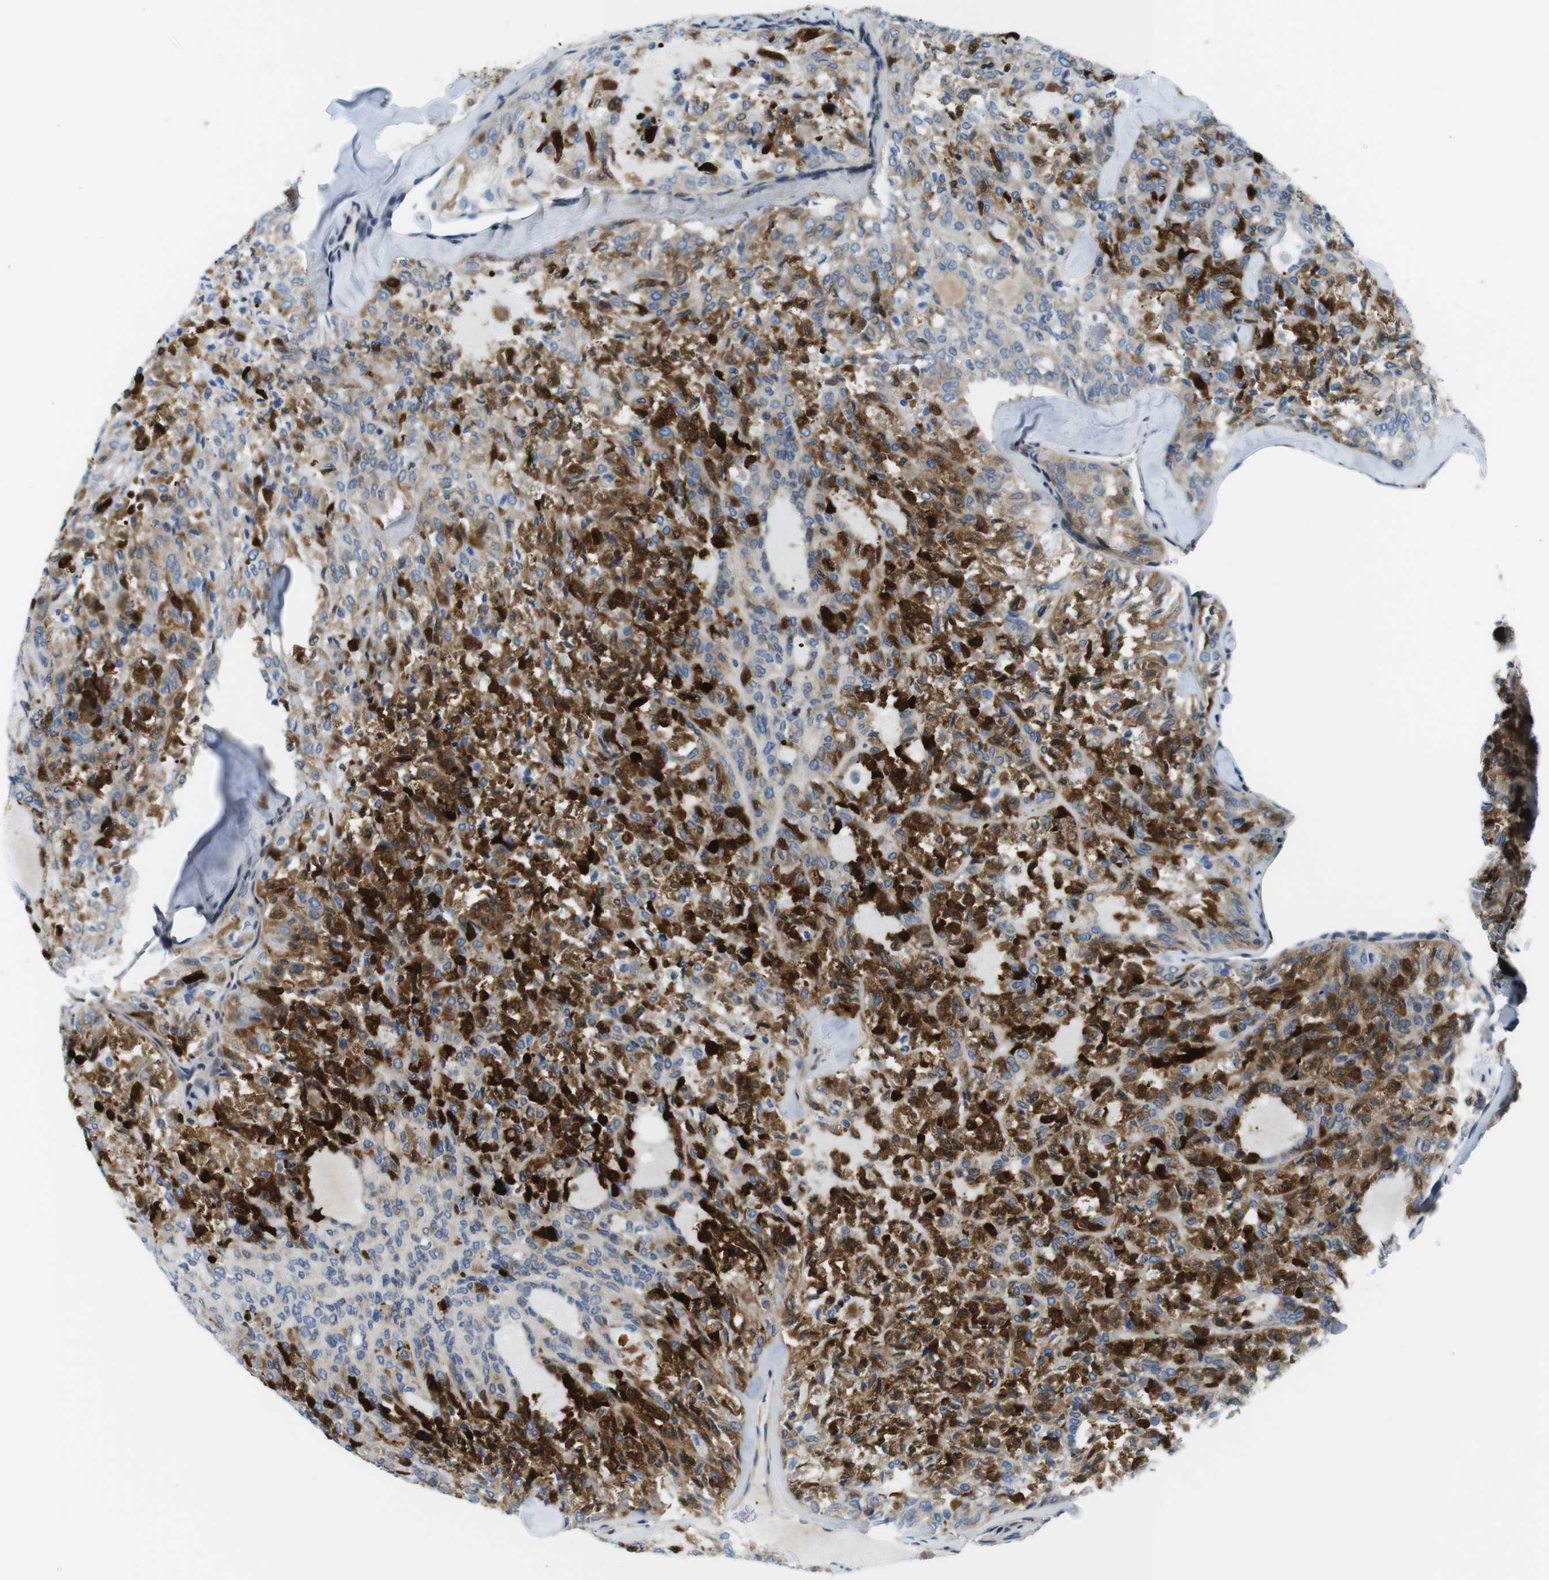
{"staining": {"intensity": "strong", "quantity": "25%-75%", "location": "cytoplasmic/membranous"}, "tissue": "thyroid cancer", "cell_type": "Tumor cells", "image_type": "cancer", "snomed": [{"axis": "morphology", "description": "Follicular adenoma carcinoma, NOS"}, {"axis": "topography", "description": "Thyroid gland"}], "caption": "A brown stain labels strong cytoplasmic/membranous expression of a protein in thyroid cancer (follicular adenoma carcinoma) tumor cells.", "gene": "ZDHHC3", "patient": {"sex": "male", "age": 75}}